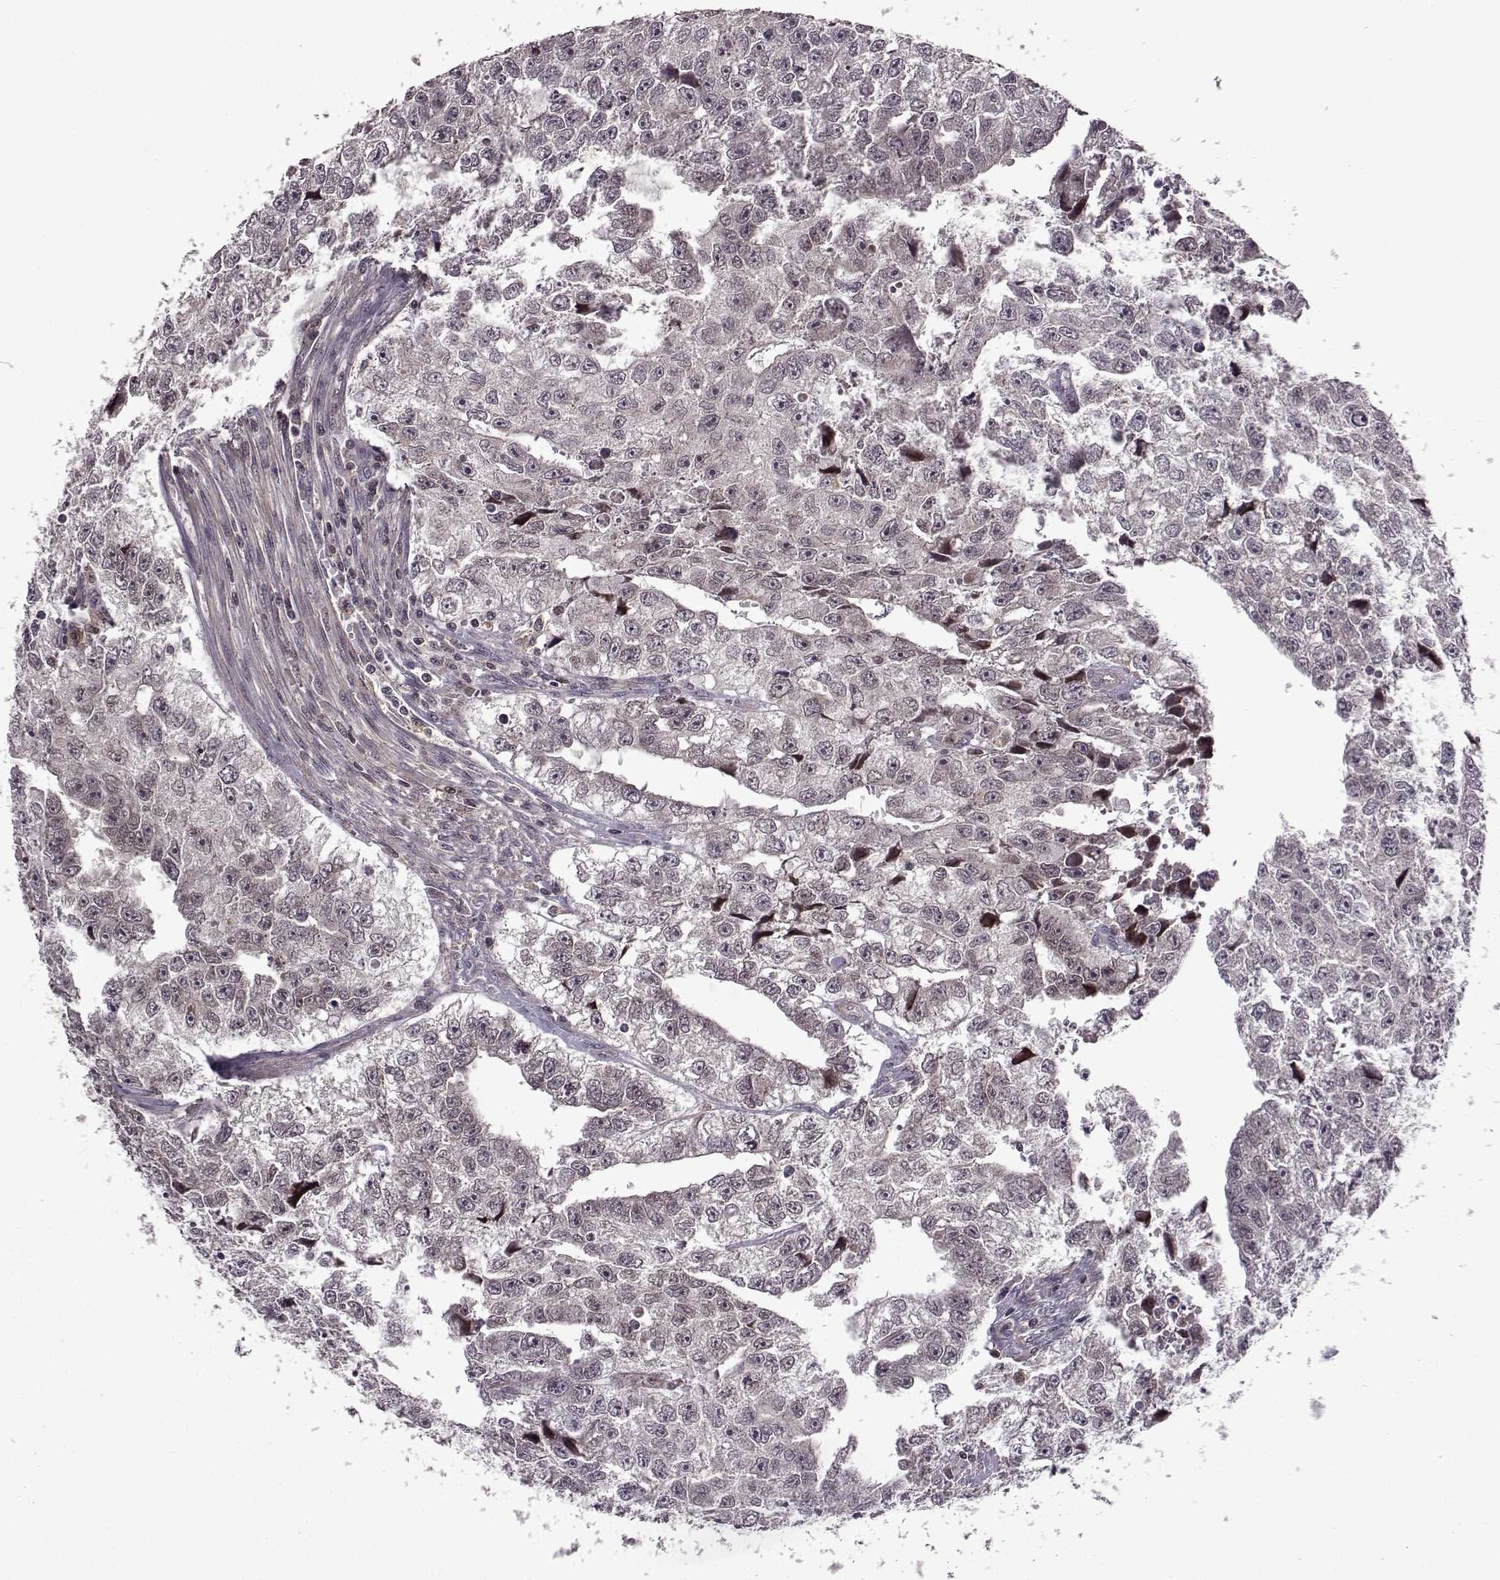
{"staining": {"intensity": "negative", "quantity": "none", "location": "none"}, "tissue": "testis cancer", "cell_type": "Tumor cells", "image_type": "cancer", "snomed": [{"axis": "morphology", "description": "Carcinoma, Embryonal, NOS"}, {"axis": "morphology", "description": "Teratoma, malignant, NOS"}, {"axis": "topography", "description": "Testis"}], "caption": "Tumor cells show no significant protein staining in testis cancer (malignant teratoma).", "gene": "TRMU", "patient": {"sex": "male", "age": 44}}